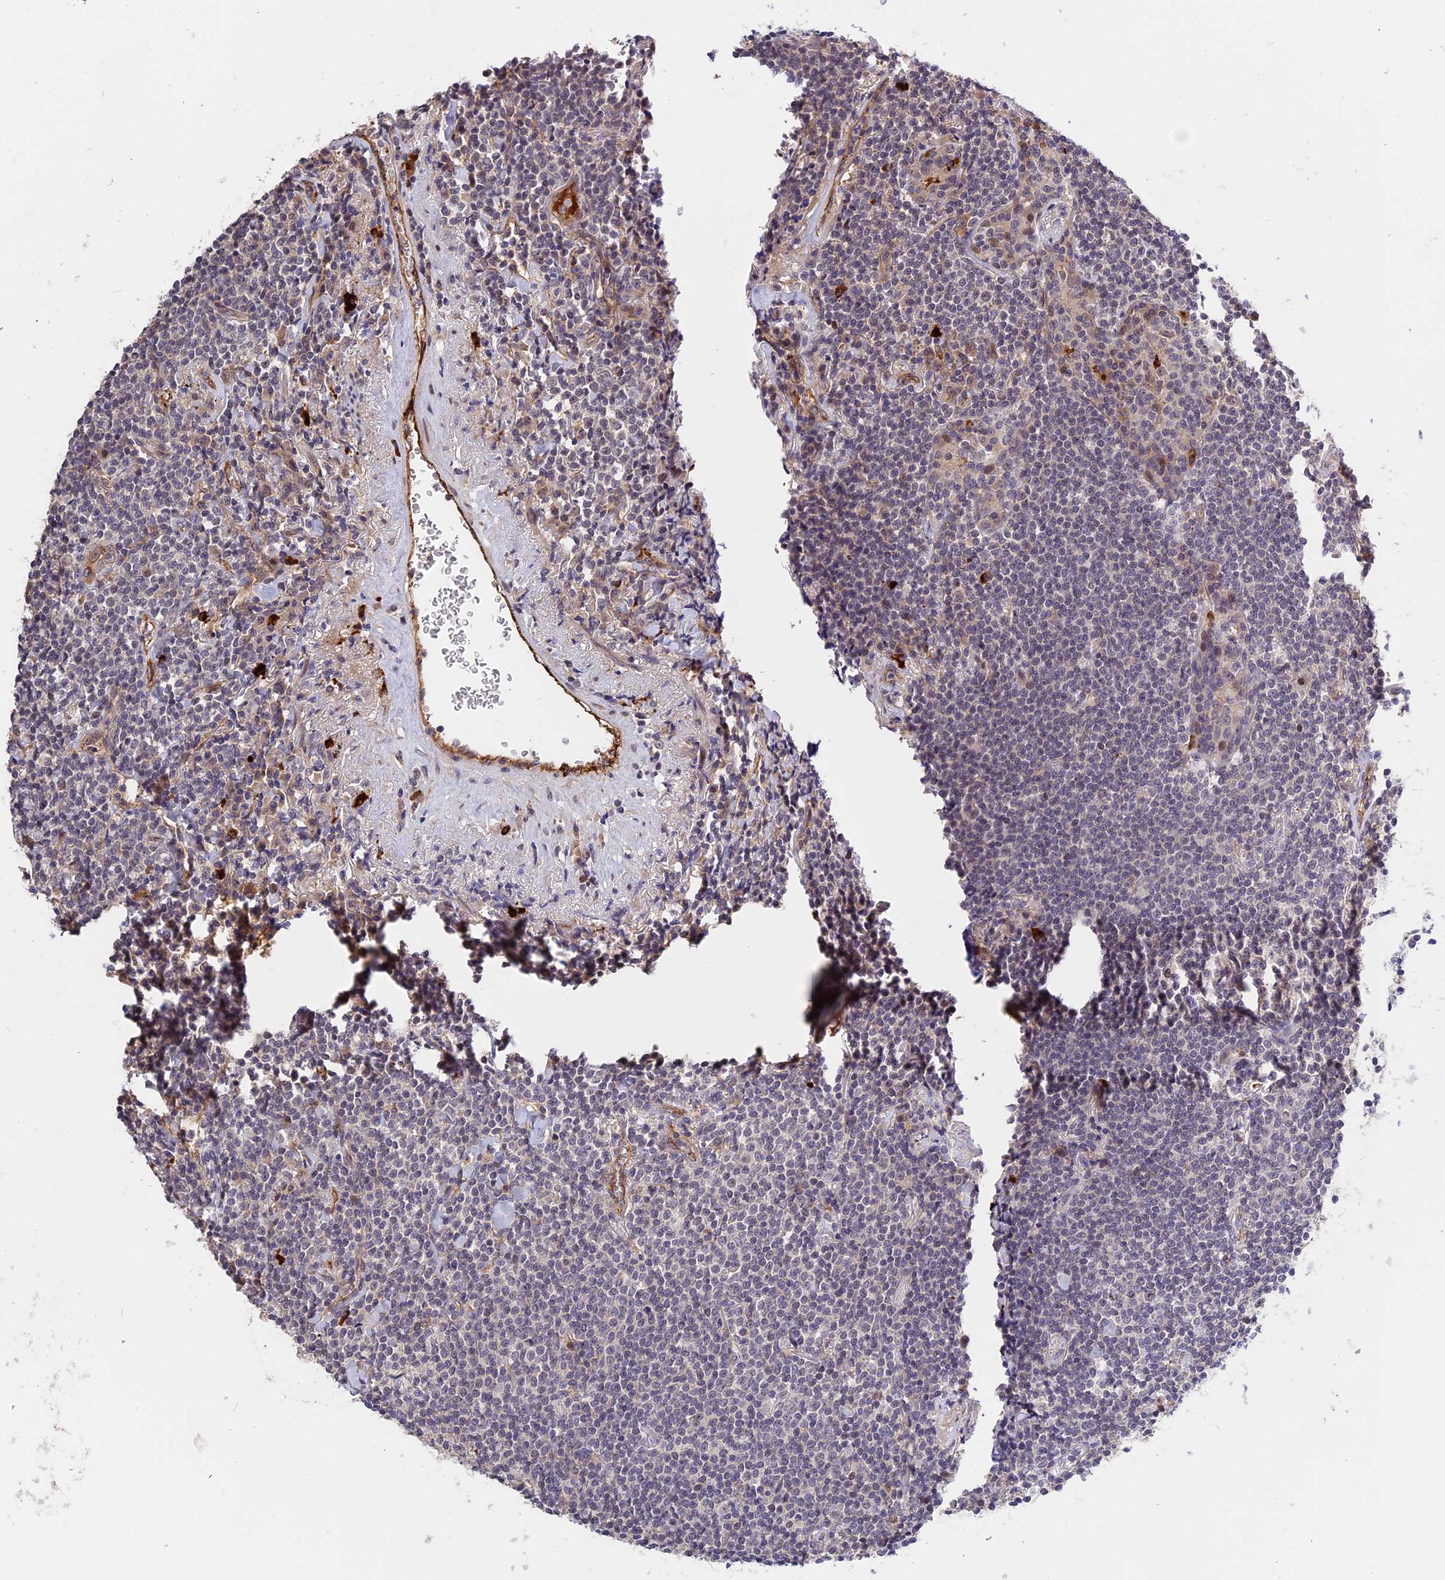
{"staining": {"intensity": "negative", "quantity": "none", "location": "none"}, "tissue": "lymphoma", "cell_type": "Tumor cells", "image_type": "cancer", "snomed": [{"axis": "morphology", "description": "Malignant lymphoma, non-Hodgkin's type, Low grade"}, {"axis": "topography", "description": "Lung"}], "caption": "Immunohistochemistry (IHC) histopathology image of lymphoma stained for a protein (brown), which exhibits no staining in tumor cells. (Brightfield microscopy of DAB (3,3'-diaminobenzidine) IHC at high magnification).", "gene": "MFSD2A", "patient": {"sex": "female", "age": 71}}